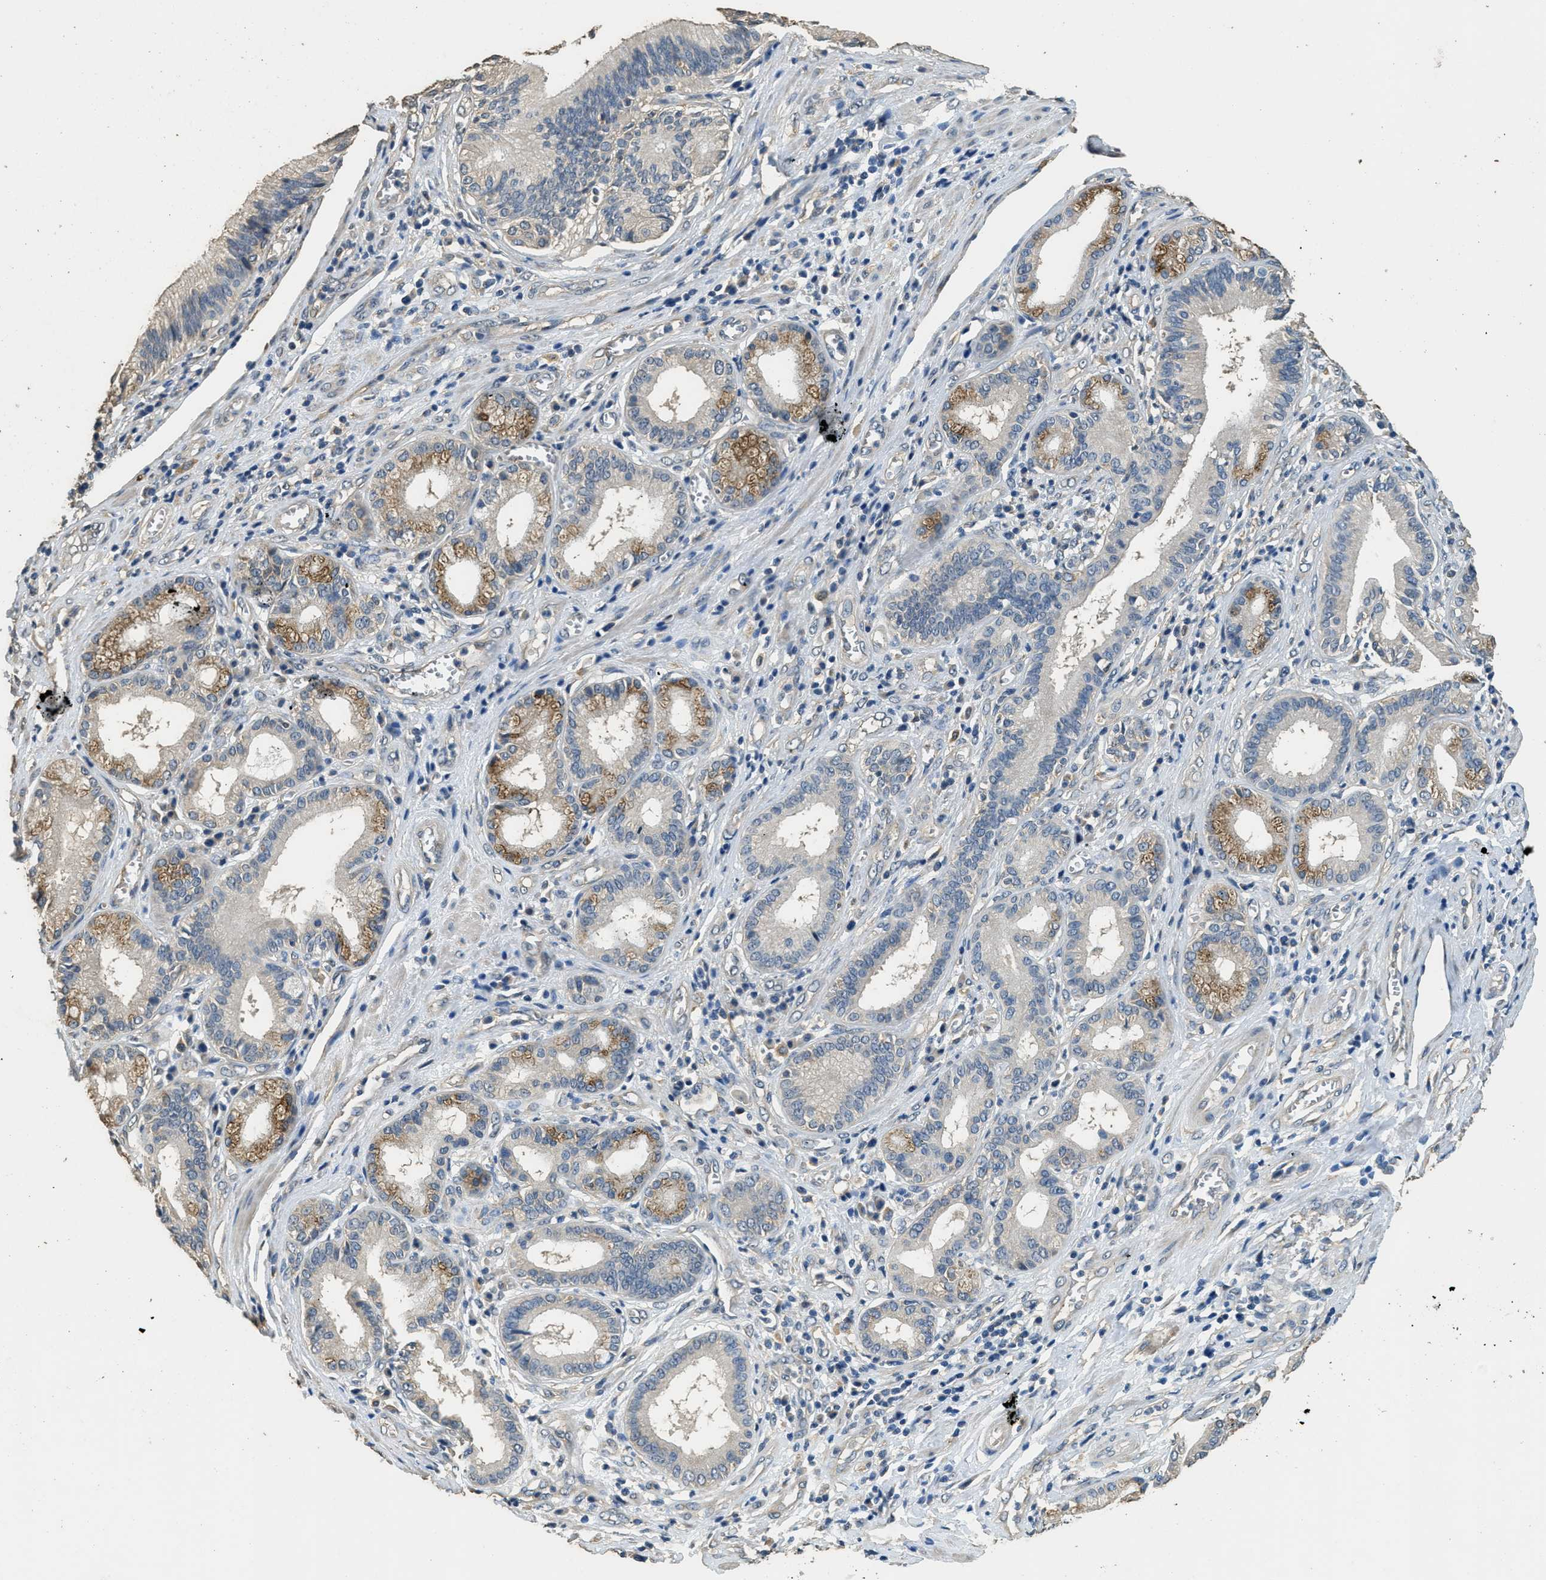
{"staining": {"intensity": "moderate", "quantity": "<25%", "location": "cytoplasmic/membranous"}, "tissue": "pancreatic cancer", "cell_type": "Tumor cells", "image_type": "cancer", "snomed": [{"axis": "morphology", "description": "Adenocarcinoma, NOS"}, {"axis": "topography", "description": "Pancreas"}], "caption": "Moderate cytoplasmic/membranous protein positivity is appreciated in about <25% of tumor cells in pancreatic cancer.", "gene": "RAB6B", "patient": {"sex": "female", "age": 75}}